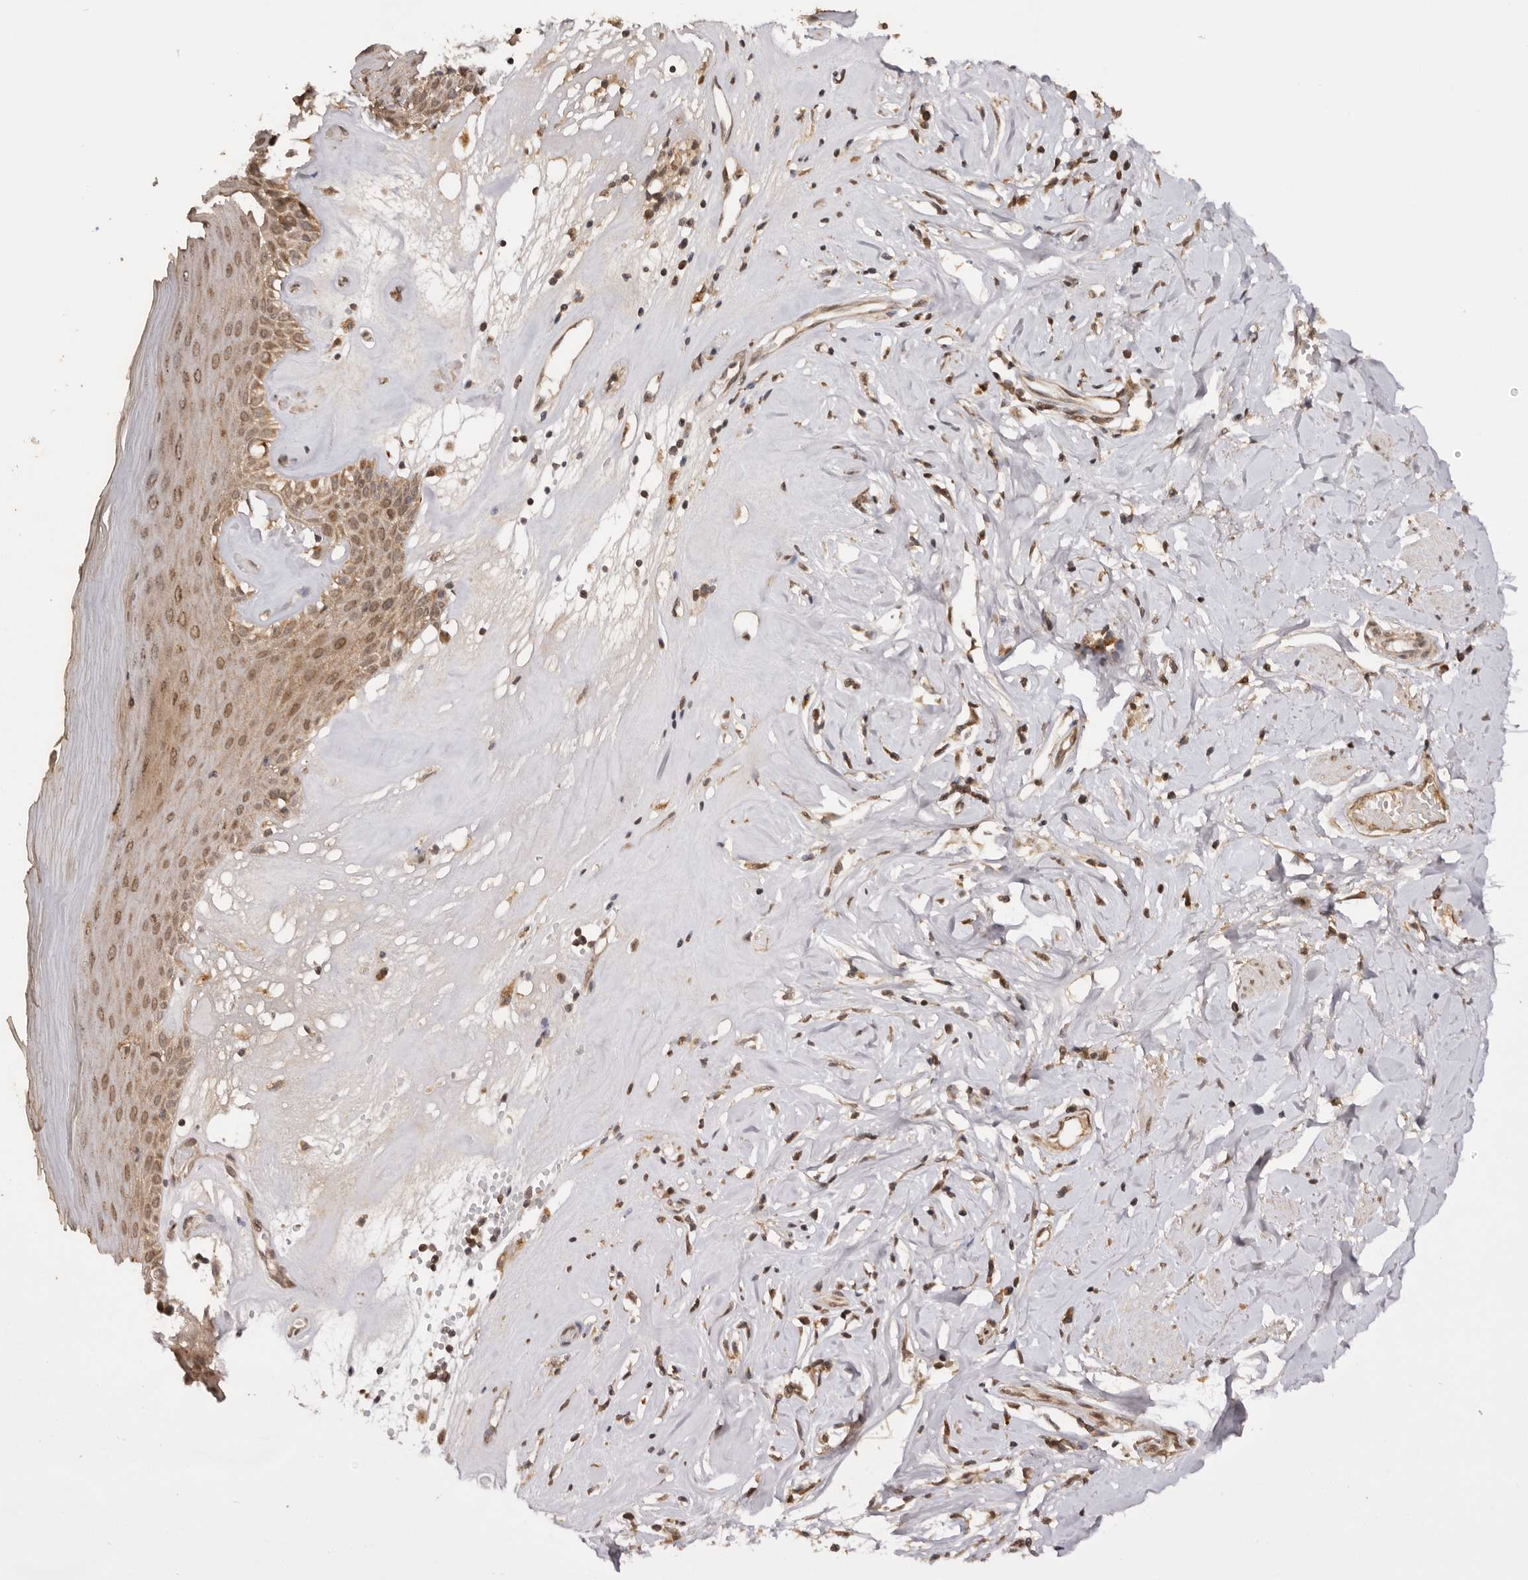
{"staining": {"intensity": "moderate", "quantity": ">75%", "location": "cytoplasmic/membranous,nuclear"}, "tissue": "skin", "cell_type": "Epidermal cells", "image_type": "normal", "snomed": [{"axis": "morphology", "description": "Normal tissue, NOS"}, {"axis": "morphology", "description": "Inflammation, NOS"}, {"axis": "topography", "description": "Vulva"}], "caption": "The photomicrograph demonstrates staining of benign skin, revealing moderate cytoplasmic/membranous,nuclear protein staining (brown color) within epidermal cells. (brown staining indicates protein expression, while blue staining denotes nuclei).", "gene": "TARS2", "patient": {"sex": "female", "age": 84}}